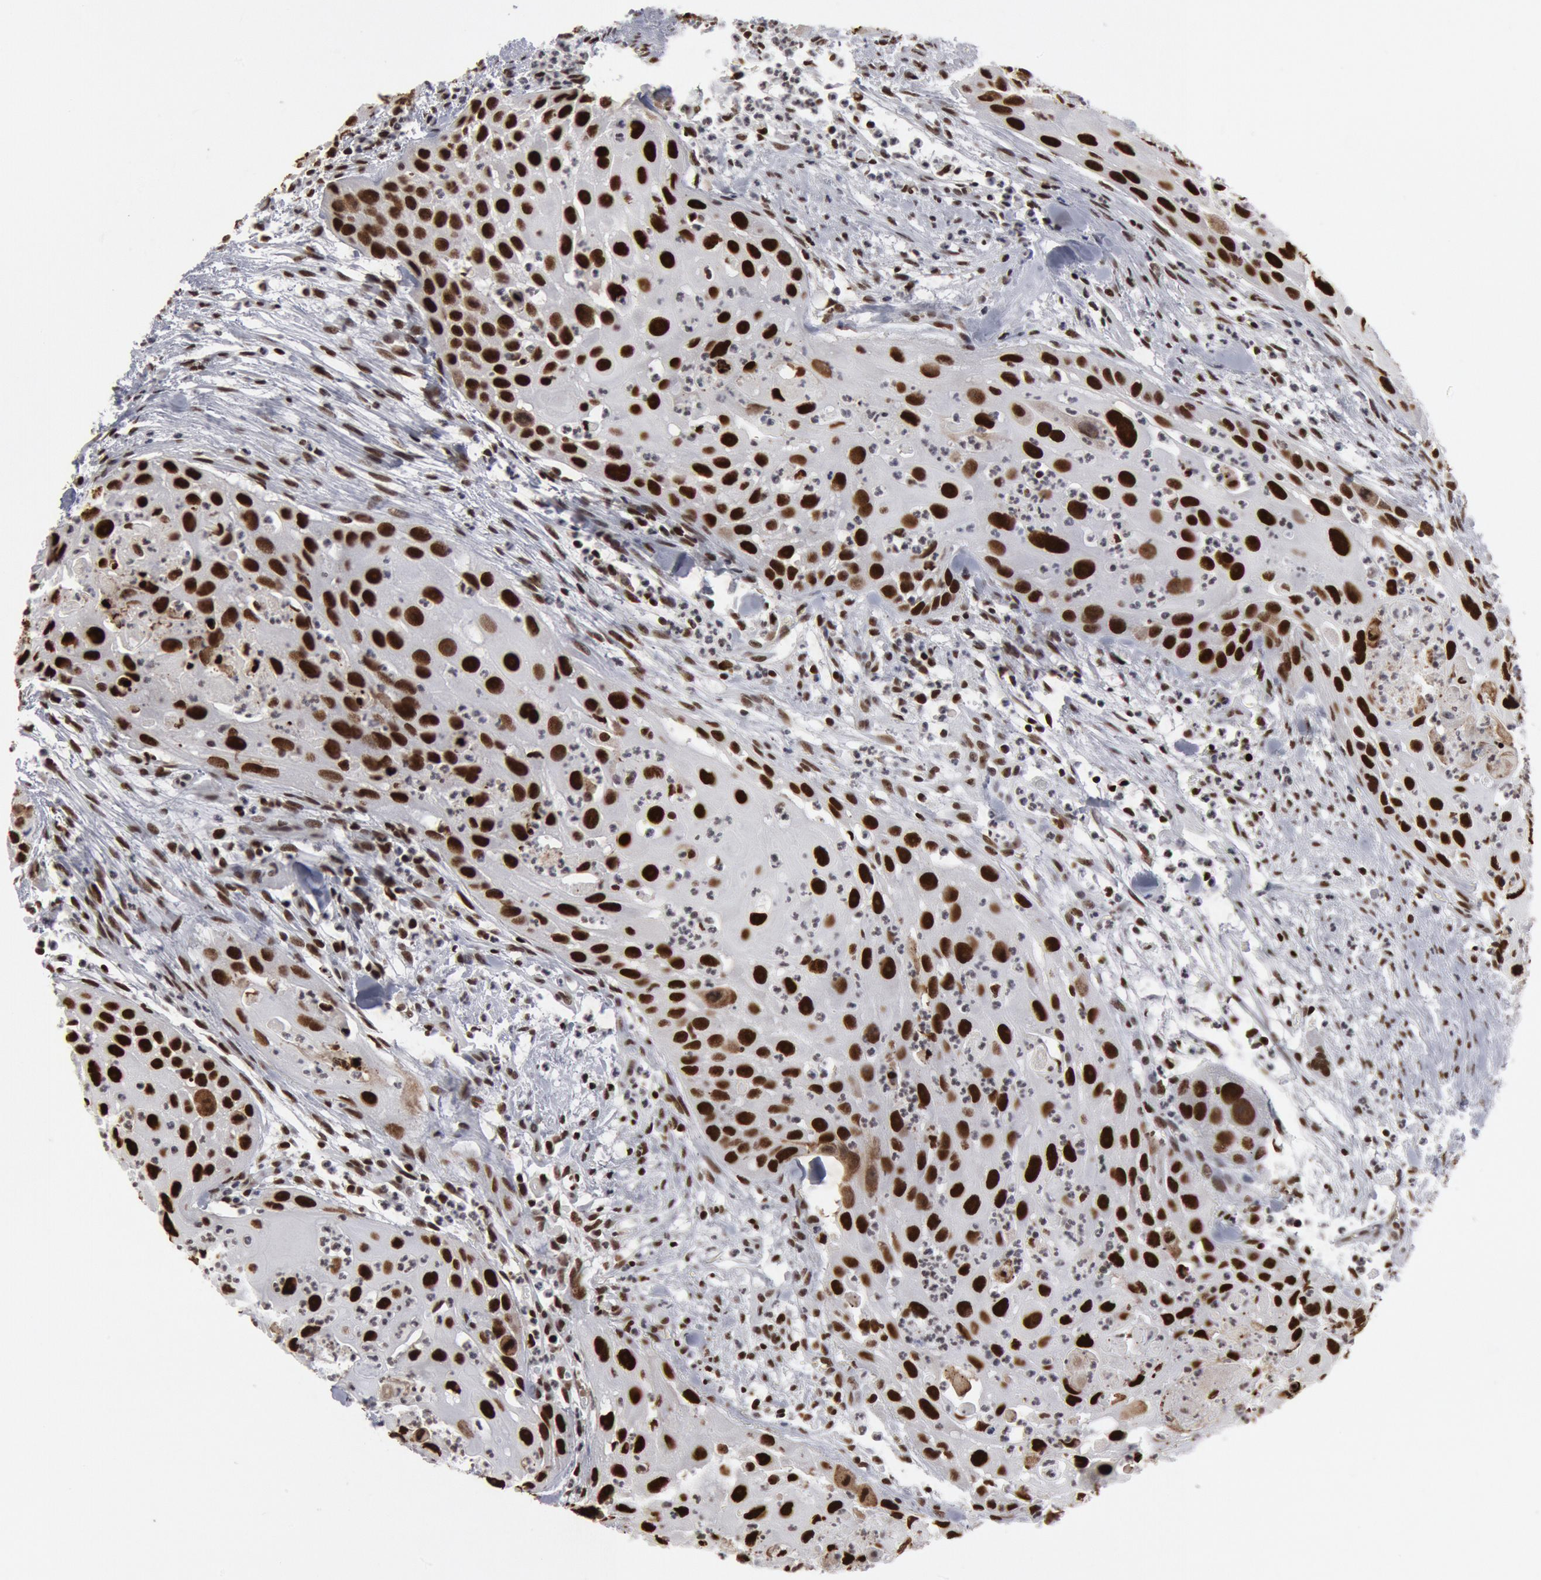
{"staining": {"intensity": "strong", "quantity": ">75%", "location": "nuclear"}, "tissue": "head and neck cancer", "cell_type": "Tumor cells", "image_type": "cancer", "snomed": [{"axis": "morphology", "description": "Squamous cell carcinoma, NOS"}, {"axis": "topography", "description": "Head-Neck"}], "caption": "A histopathology image of head and neck cancer (squamous cell carcinoma) stained for a protein reveals strong nuclear brown staining in tumor cells.", "gene": "SUB1", "patient": {"sex": "male", "age": 64}}